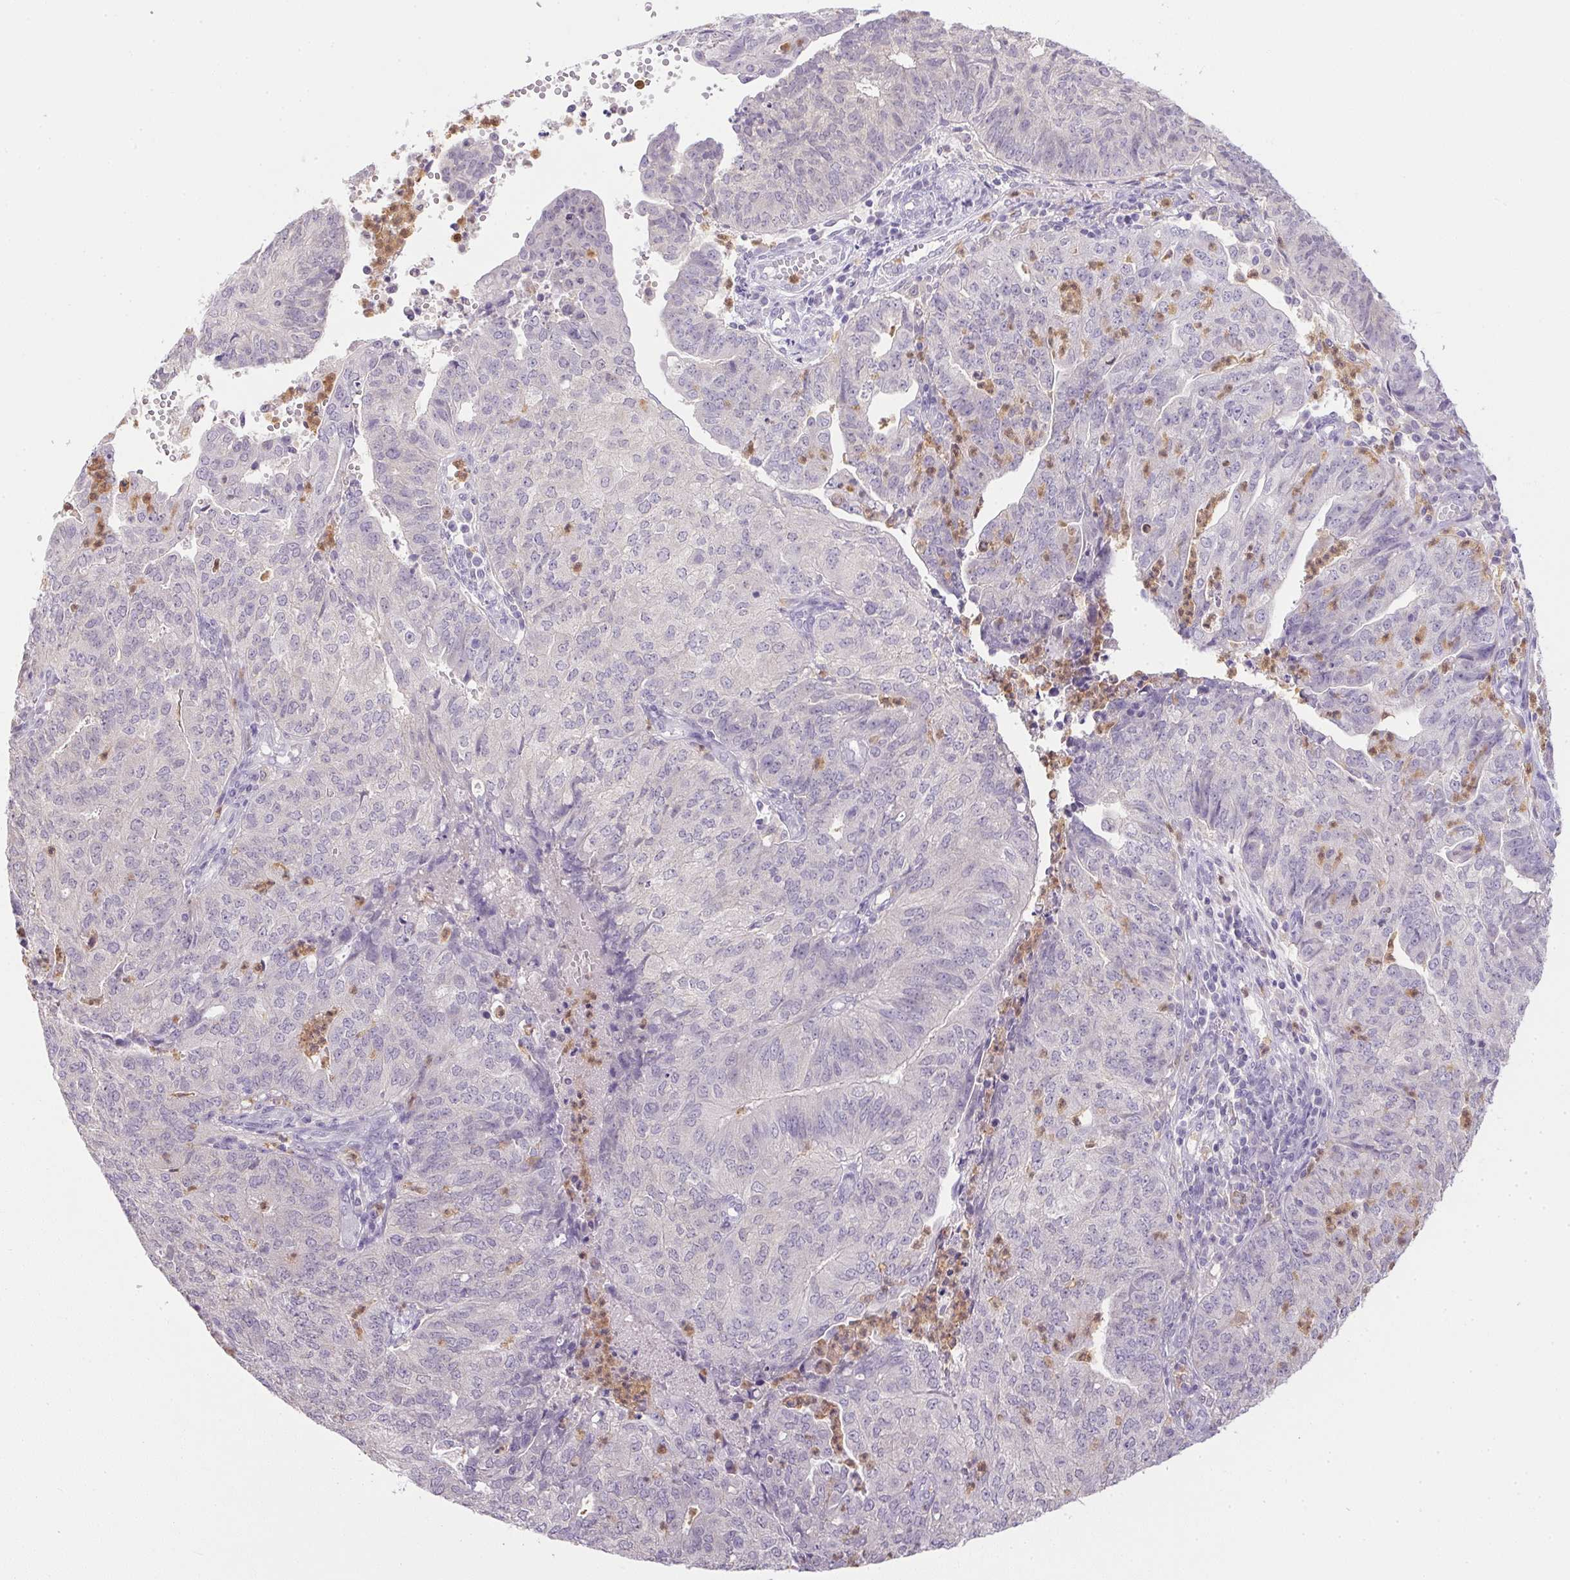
{"staining": {"intensity": "negative", "quantity": "none", "location": "none"}, "tissue": "endometrial cancer", "cell_type": "Tumor cells", "image_type": "cancer", "snomed": [{"axis": "morphology", "description": "Adenocarcinoma, NOS"}, {"axis": "topography", "description": "Endometrium"}], "caption": "An IHC image of endometrial adenocarcinoma is shown. There is no staining in tumor cells of endometrial adenocarcinoma.", "gene": "DNAJC5G", "patient": {"sex": "female", "age": 82}}